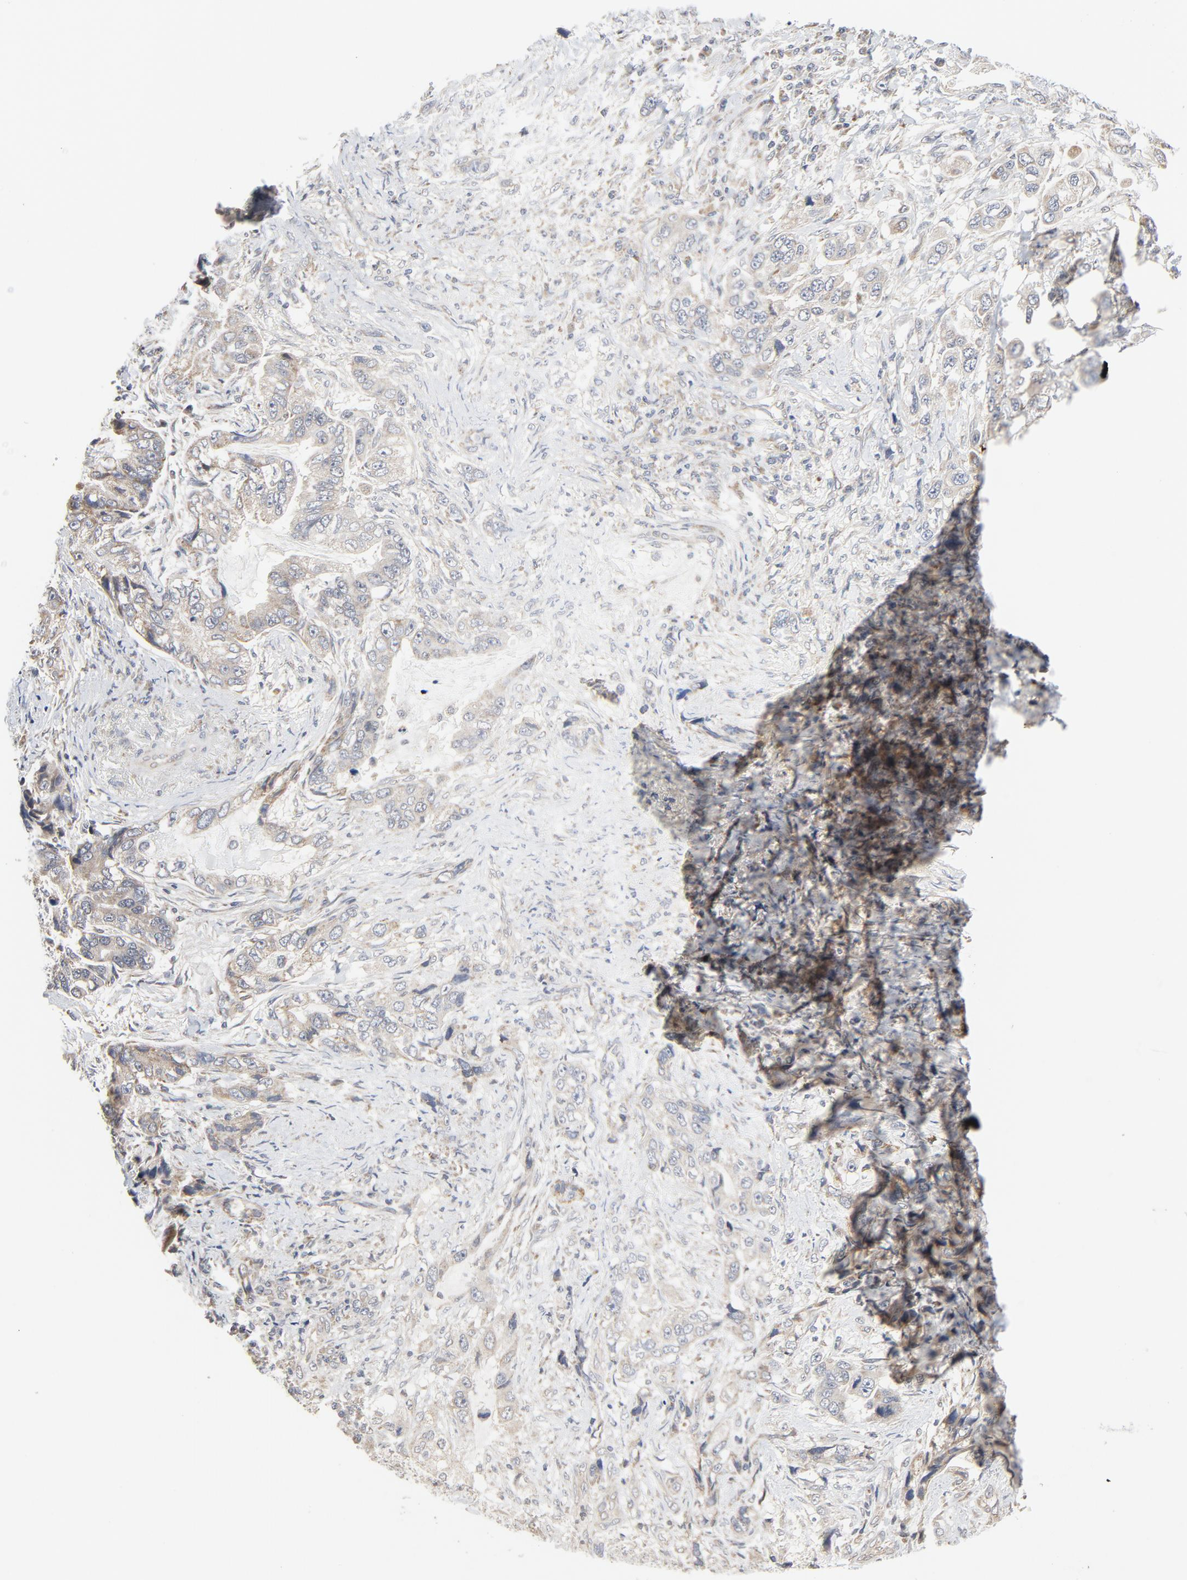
{"staining": {"intensity": "moderate", "quantity": ">75%", "location": "cytoplasmic/membranous"}, "tissue": "stomach cancer", "cell_type": "Tumor cells", "image_type": "cancer", "snomed": [{"axis": "morphology", "description": "Adenocarcinoma, NOS"}, {"axis": "topography", "description": "Stomach, lower"}], "caption": "Protein staining of adenocarcinoma (stomach) tissue shows moderate cytoplasmic/membranous positivity in about >75% of tumor cells.", "gene": "C14orf119", "patient": {"sex": "female", "age": 93}}